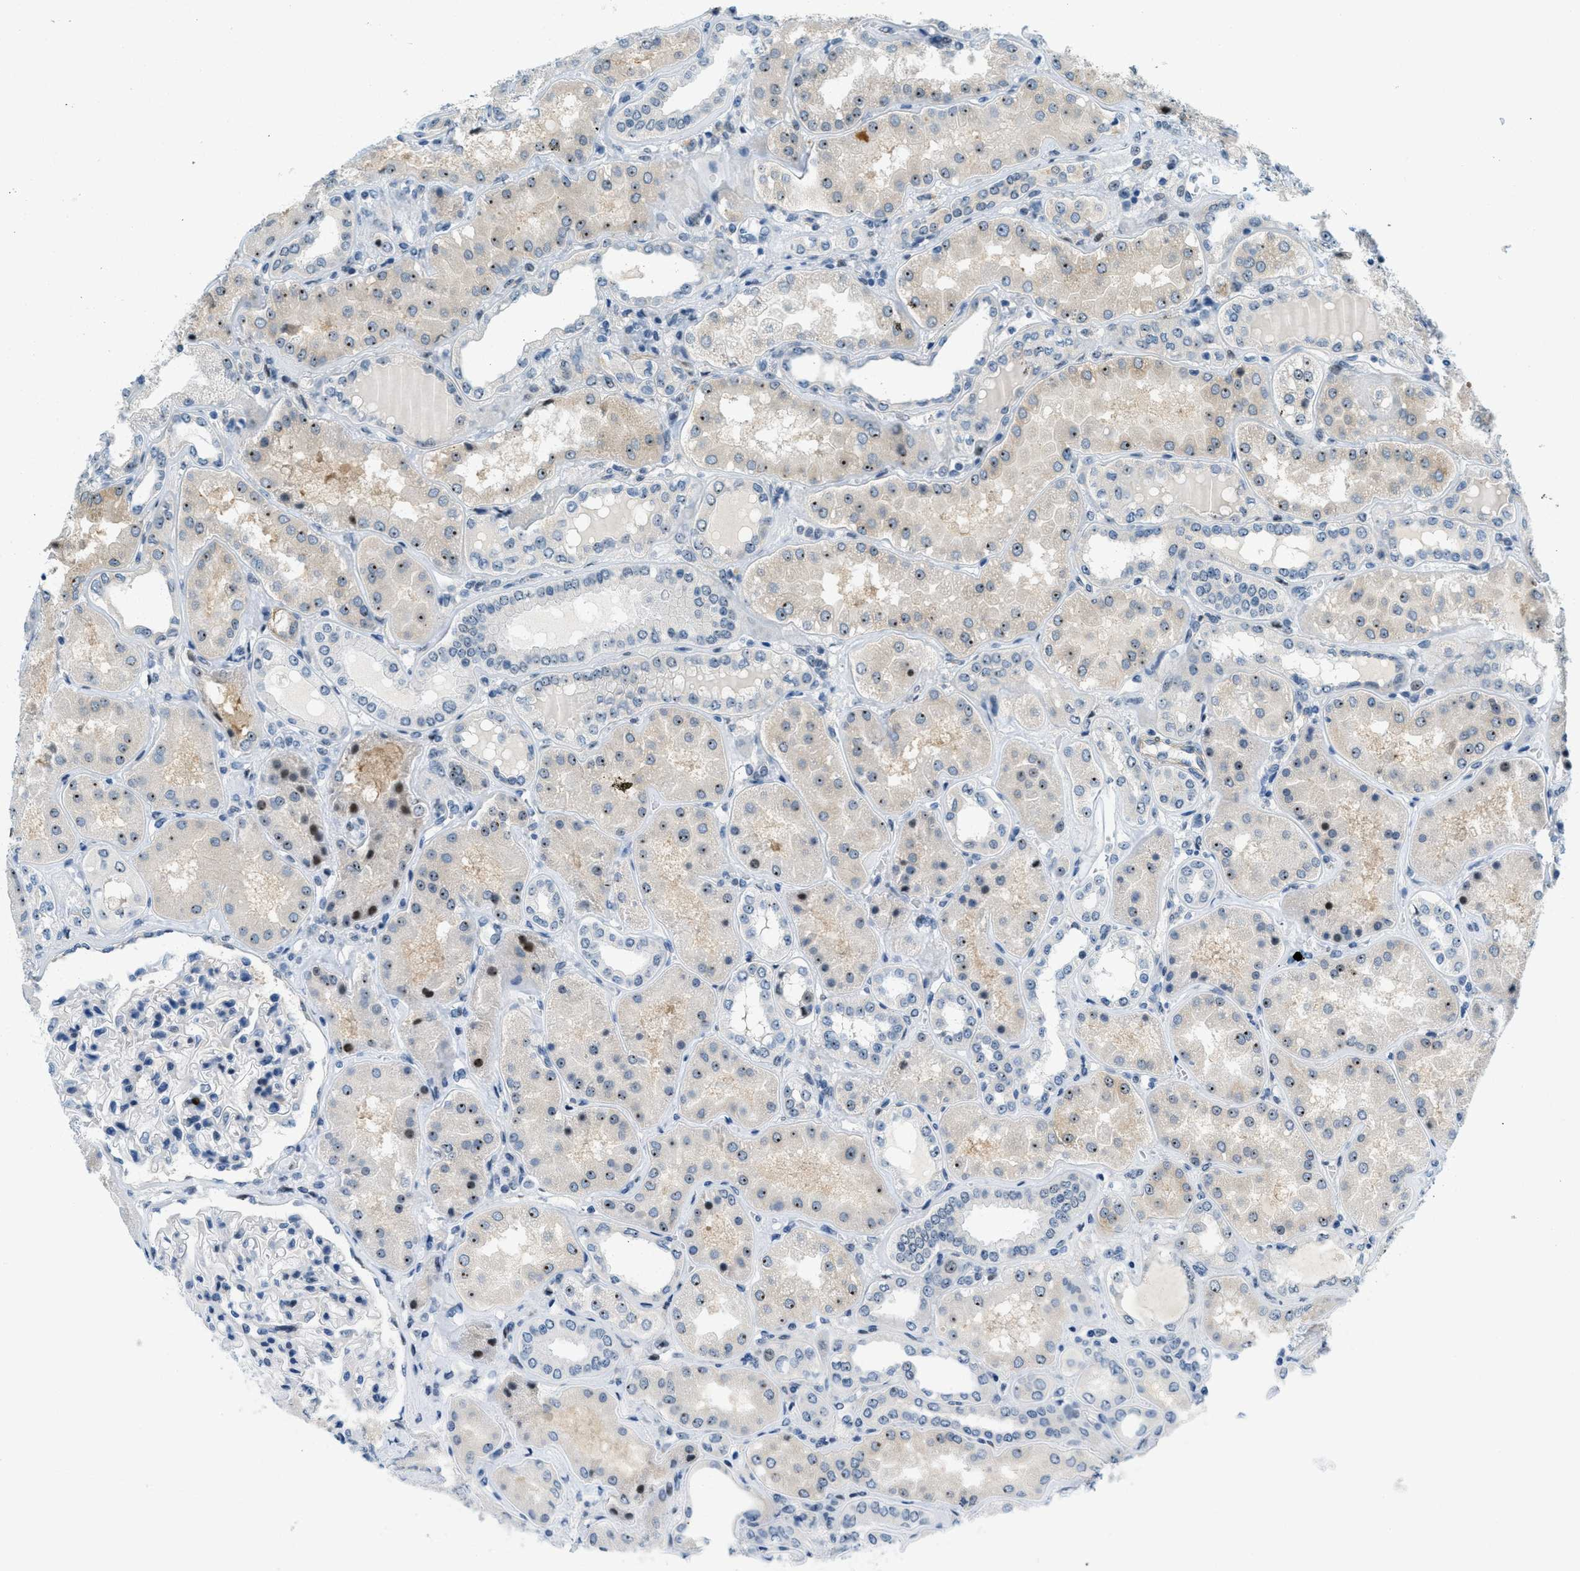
{"staining": {"intensity": "moderate", "quantity": "<25%", "location": "nuclear"}, "tissue": "kidney", "cell_type": "Cells in glomeruli", "image_type": "normal", "snomed": [{"axis": "morphology", "description": "Normal tissue, NOS"}, {"axis": "topography", "description": "Kidney"}], "caption": "Approximately <25% of cells in glomeruli in benign human kidney reveal moderate nuclear protein positivity as visualized by brown immunohistochemical staining.", "gene": "ZDHHC23", "patient": {"sex": "female", "age": 56}}